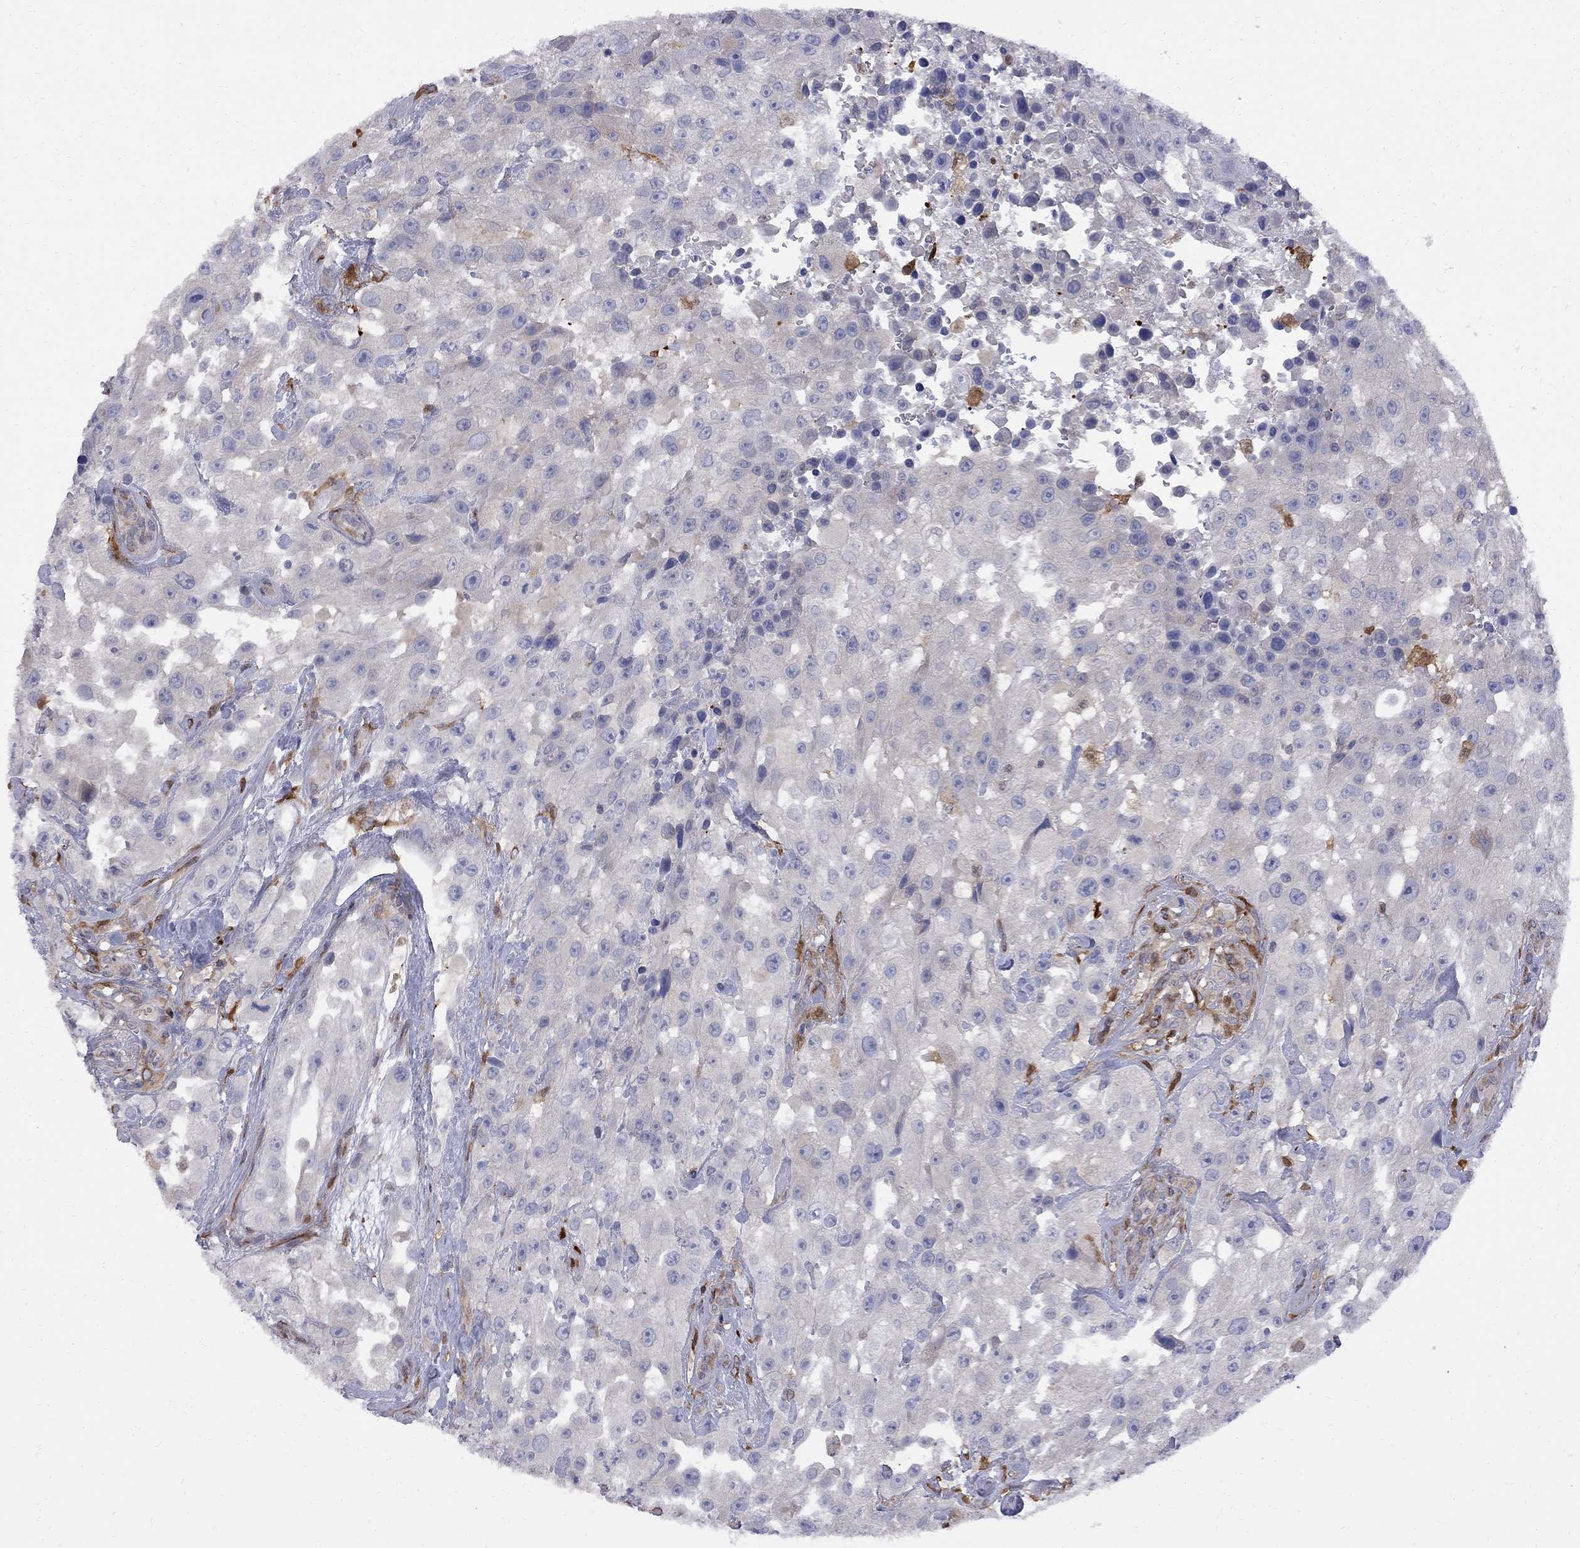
{"staining": {"intensity": "moderate", "quantity": "<25%", "location": "cytoplasmic/membranous"}, "tissue": "urothelial cancer", "cell_type": "Tumor cells", "image_type": "cancer", "snomed": [{"axis": "morphology", "description": "Urothelial carcinoma, High grade"}, {"axis": "topography", "description": "Urinary bladder"}], "caption": "This image exhibits immunohistochemistry staining of human high-grade urothelial carcinoma, with low moderate cytoplasmic/membranous expression in approximately <25% of tumor cells.", "gene": "MTHFR", "patient": {"sex": "male", "age": 79}}